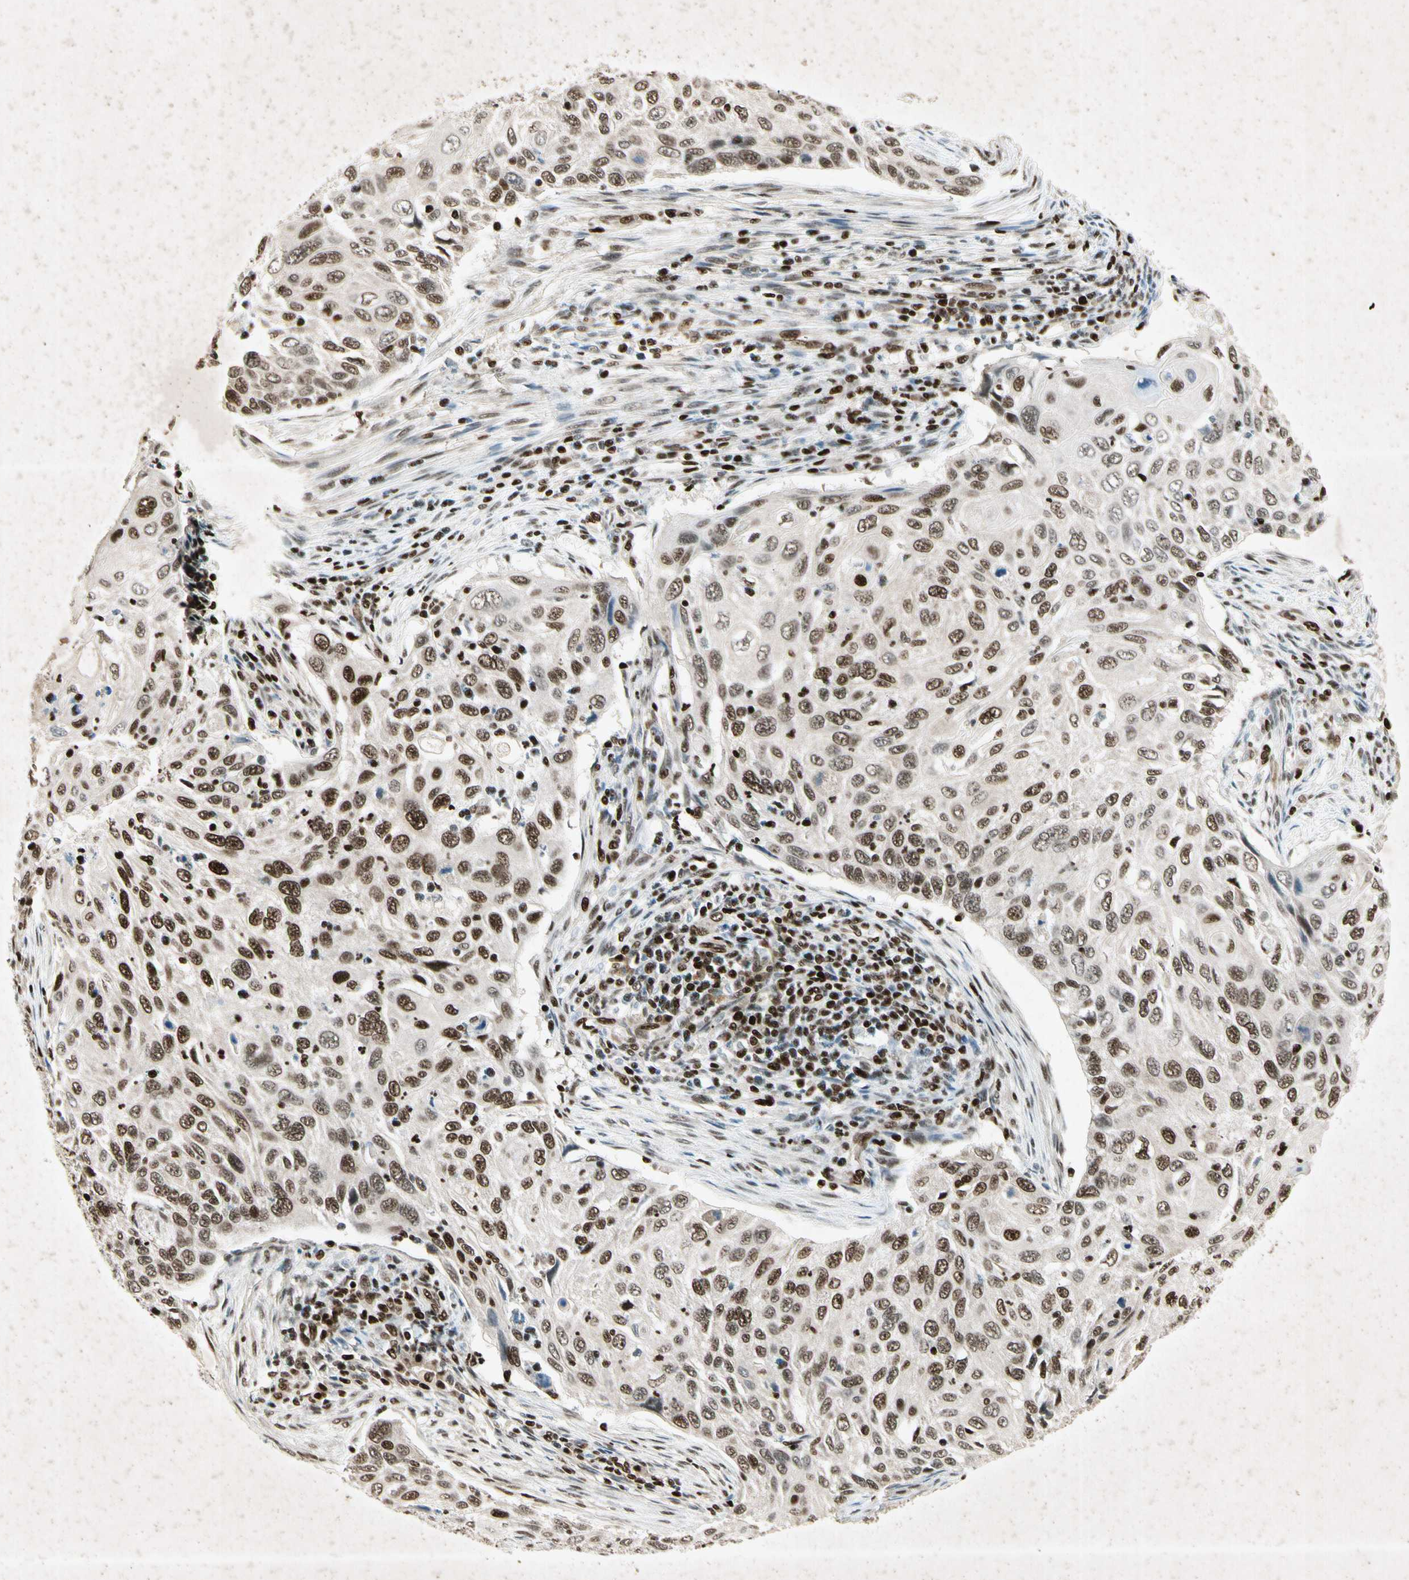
{"staining": {"intensity": "strong", "quantity": ">75%", "location": "nuclear"}, "tissue": "cervical cancer", "cell_type": "Tumor cells", "image_type": "cancer", "snomed": [{"axis": "morphology", "description": "Squamous cell carcinoma, NOS"}, {"axis": "topography", "description": "Cervix"}], "caption": "A high-resolution image shows immunohistochemistry (IHC) staining of cervical cancer, which reveals strong nuclear staining in approximately >75% of tumor cells.", "gene": "RNF43", "patient": {"sex": "female", "age": 70}}